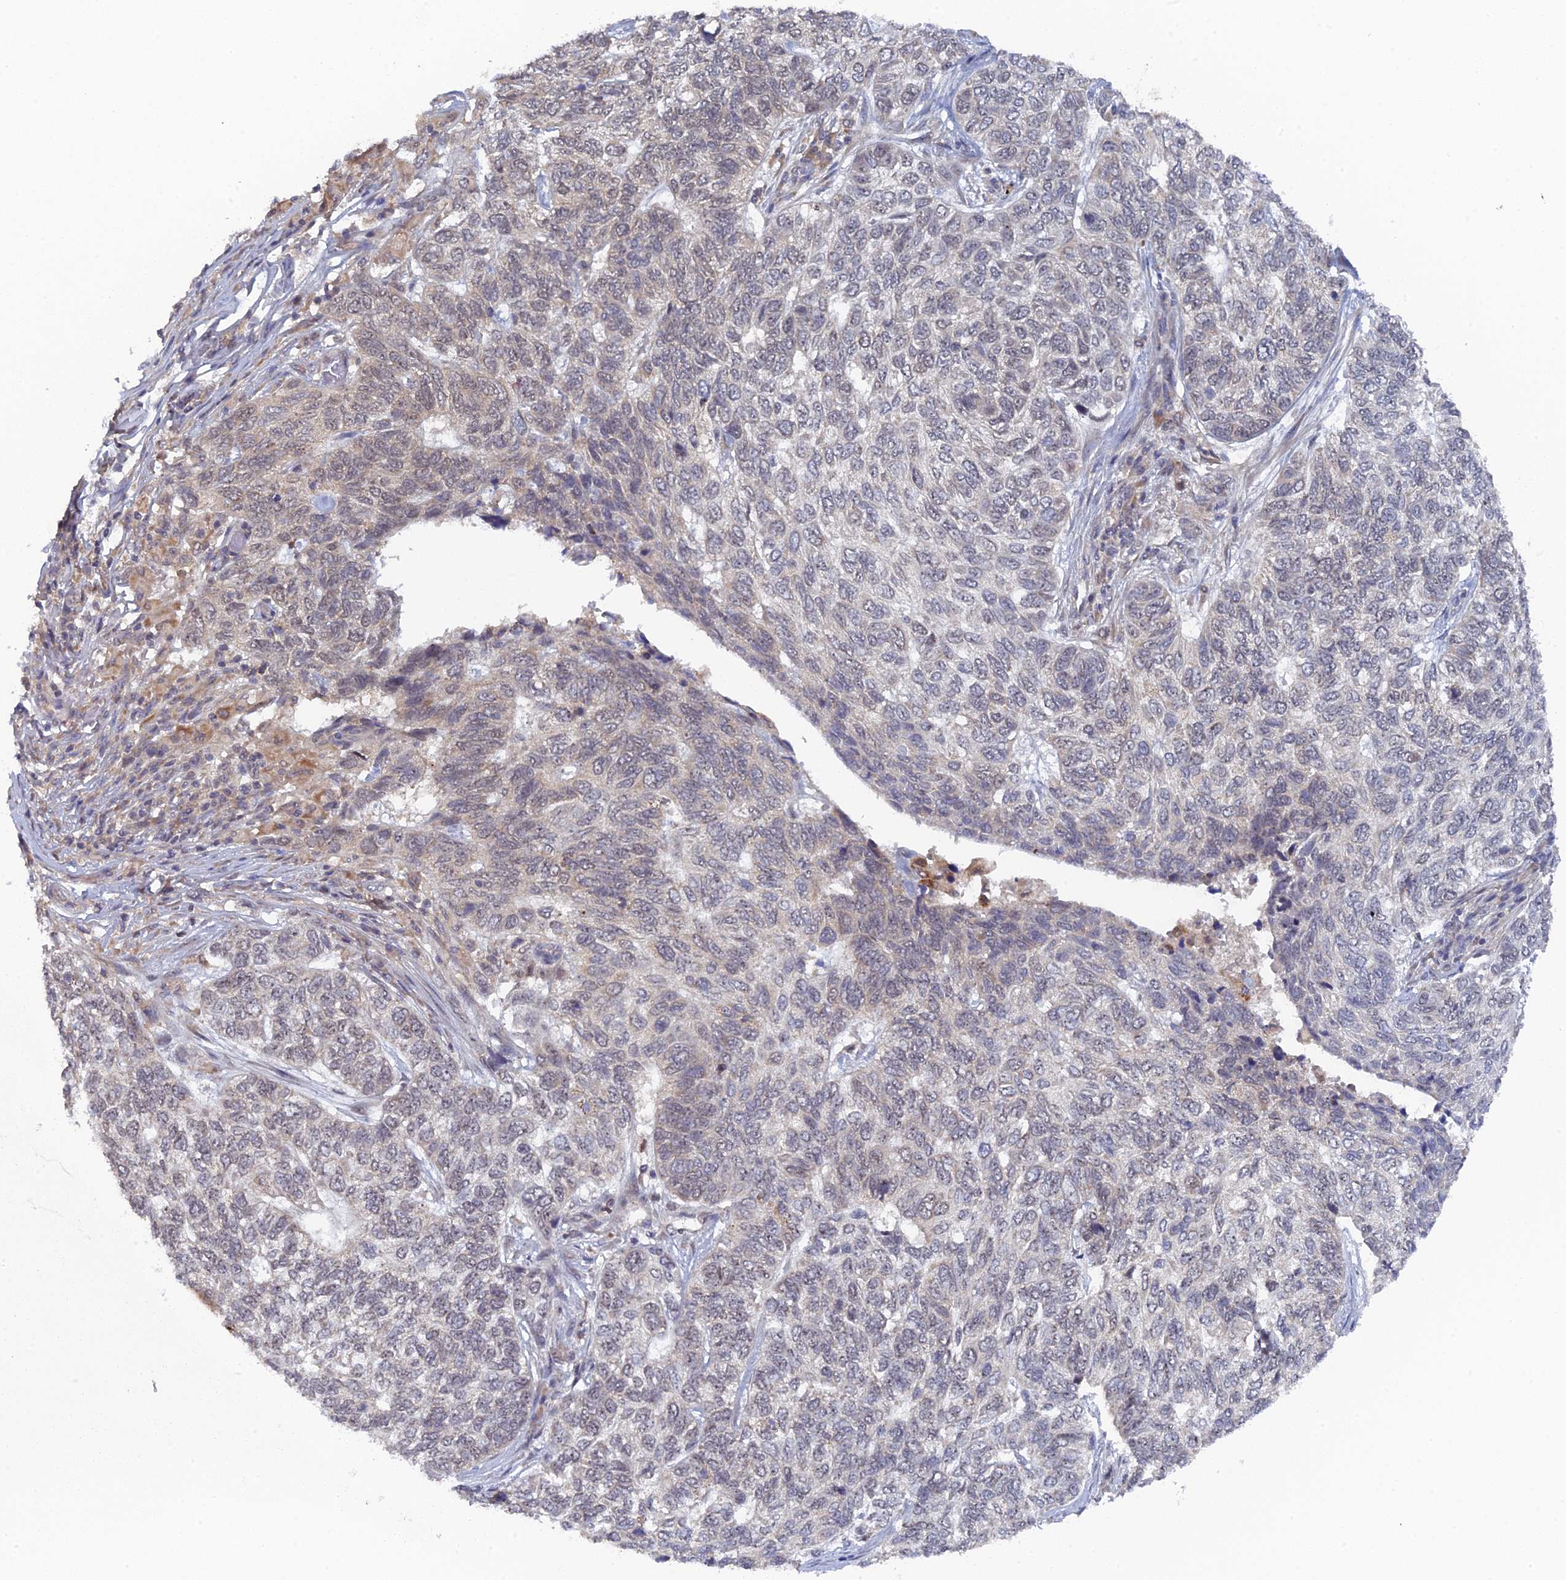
{"staining": {"intensity": "weak", "quantity": "<25%", "location": "cytoplasmic/membranous"}, "tissue": "skin cancer", "cell_type": "Tumor cells", "image_type": "cancer", "snomed": [{"axis": "morphology", "description": "Basal cell carcinoma"}, {"axis": "topography", "description": "Skin"}], "caption": "Human skin basal cell carcinoma stained for a protein using IHC shows no positivity in tumor cells.", "gene": "MIGA2", "patient": {"sex": "female", "age": 65}}